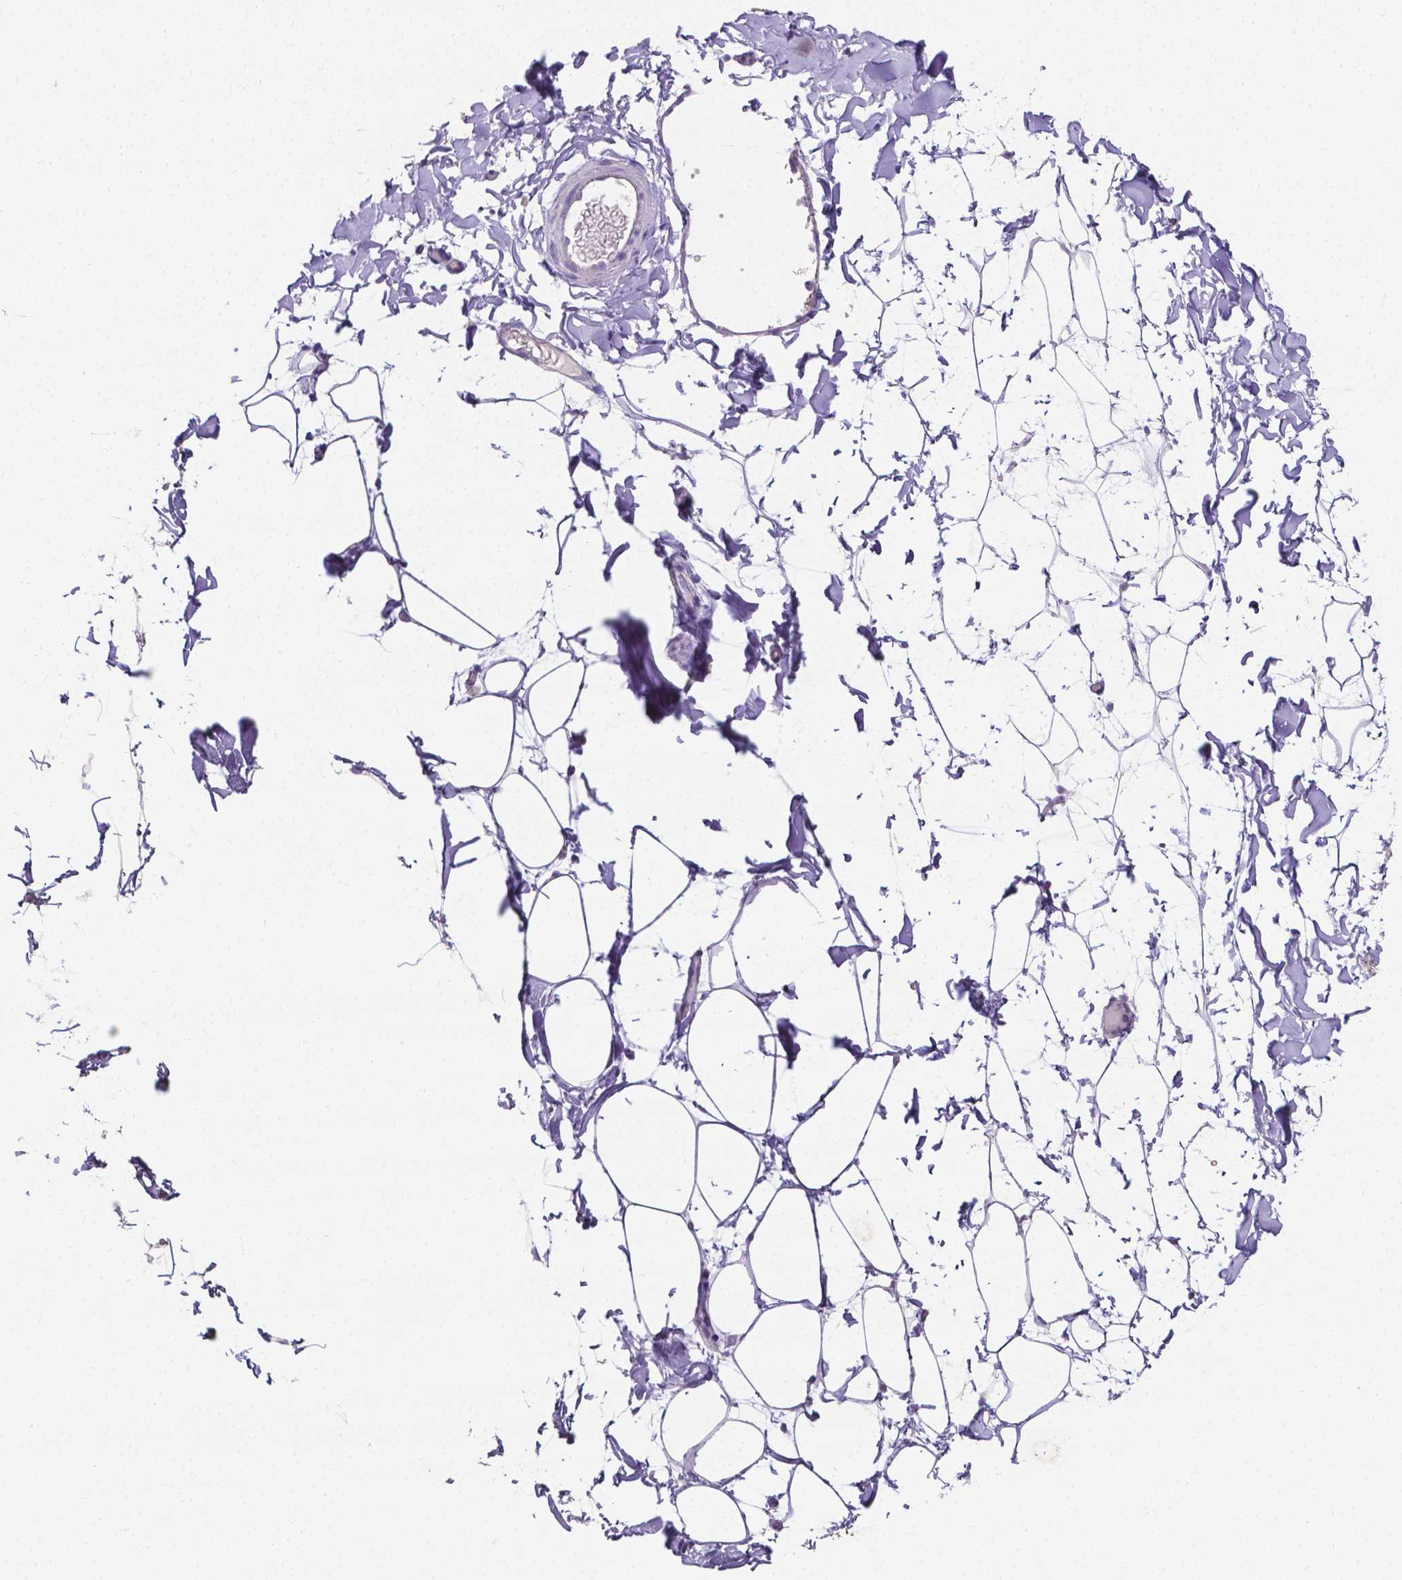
{"staining": {"intensity": "negative", "quantity": "none", "location": "none"}, "tissue": "adipose tissue", "cell_type": "Adipocytes", "image_type": "normal", "snomed": [{"axis": "morphology", "description": "Normal tissue, NOS"}, {"axis": "topography", "description": "Gallbladder"}, {"axis": "topography", "description": "Peripheral nerve tissue"}], "caption": "Adipocytes are negative for protein expression in benign human adipose tissue. The staining was performed using DAB (3,3'-diaminobenzidine) to visualize the protein expression in brown, while the nuclei were stained in blue with hematoxylin (Magnification: 20x).", "gene": "SLC22A2", "patient": {"sex": "female", "age": 45}}